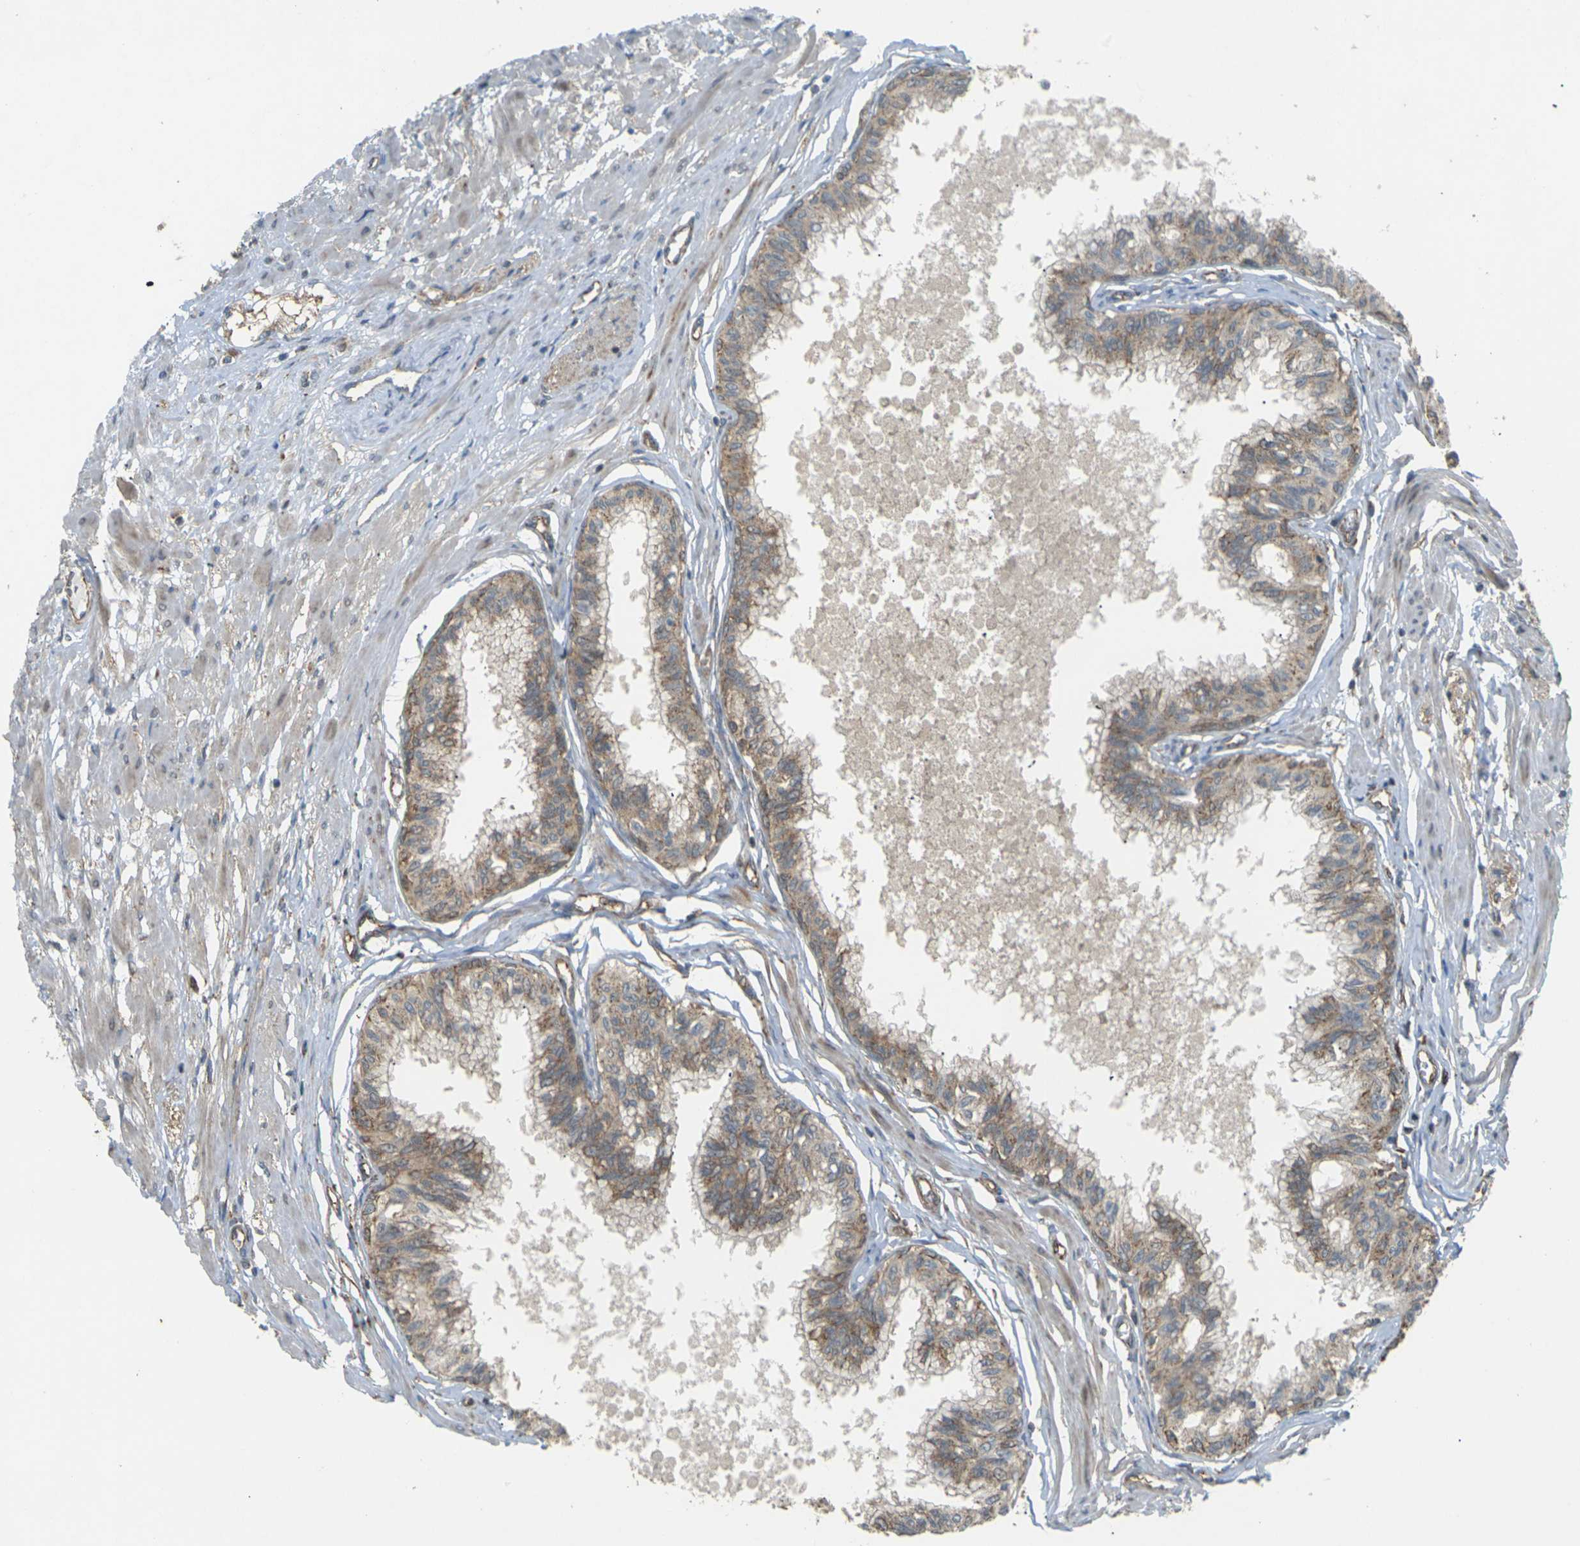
{"staining": {"intensity": "moderate", "quantity": ">75%", "location": "cytoplasmic/membranous"}, "tissue": "prostate", "cell_type": "Glandular cells", "image_type": "normal", "snomed": [{"axis": "morphology", "description": "Normal tissue, NOS"}, {"axis": "topography", "description": "Prostate"}, {"axis": "topography", "description": "Seminal veicle"}], "caption": "A brown stain shows moderate cytoplasmic/membranous positivity of a protein in glandular cells of unremarkable human prostate. The protein of interest is stained brown, and the nuclei are stained in blue (DAB (3,3'-diaminobenzidine) IHC with brightfield microscopy, high magnification).", "gene": "KSR1", "patient": {"sex": "male", "age": 60}}